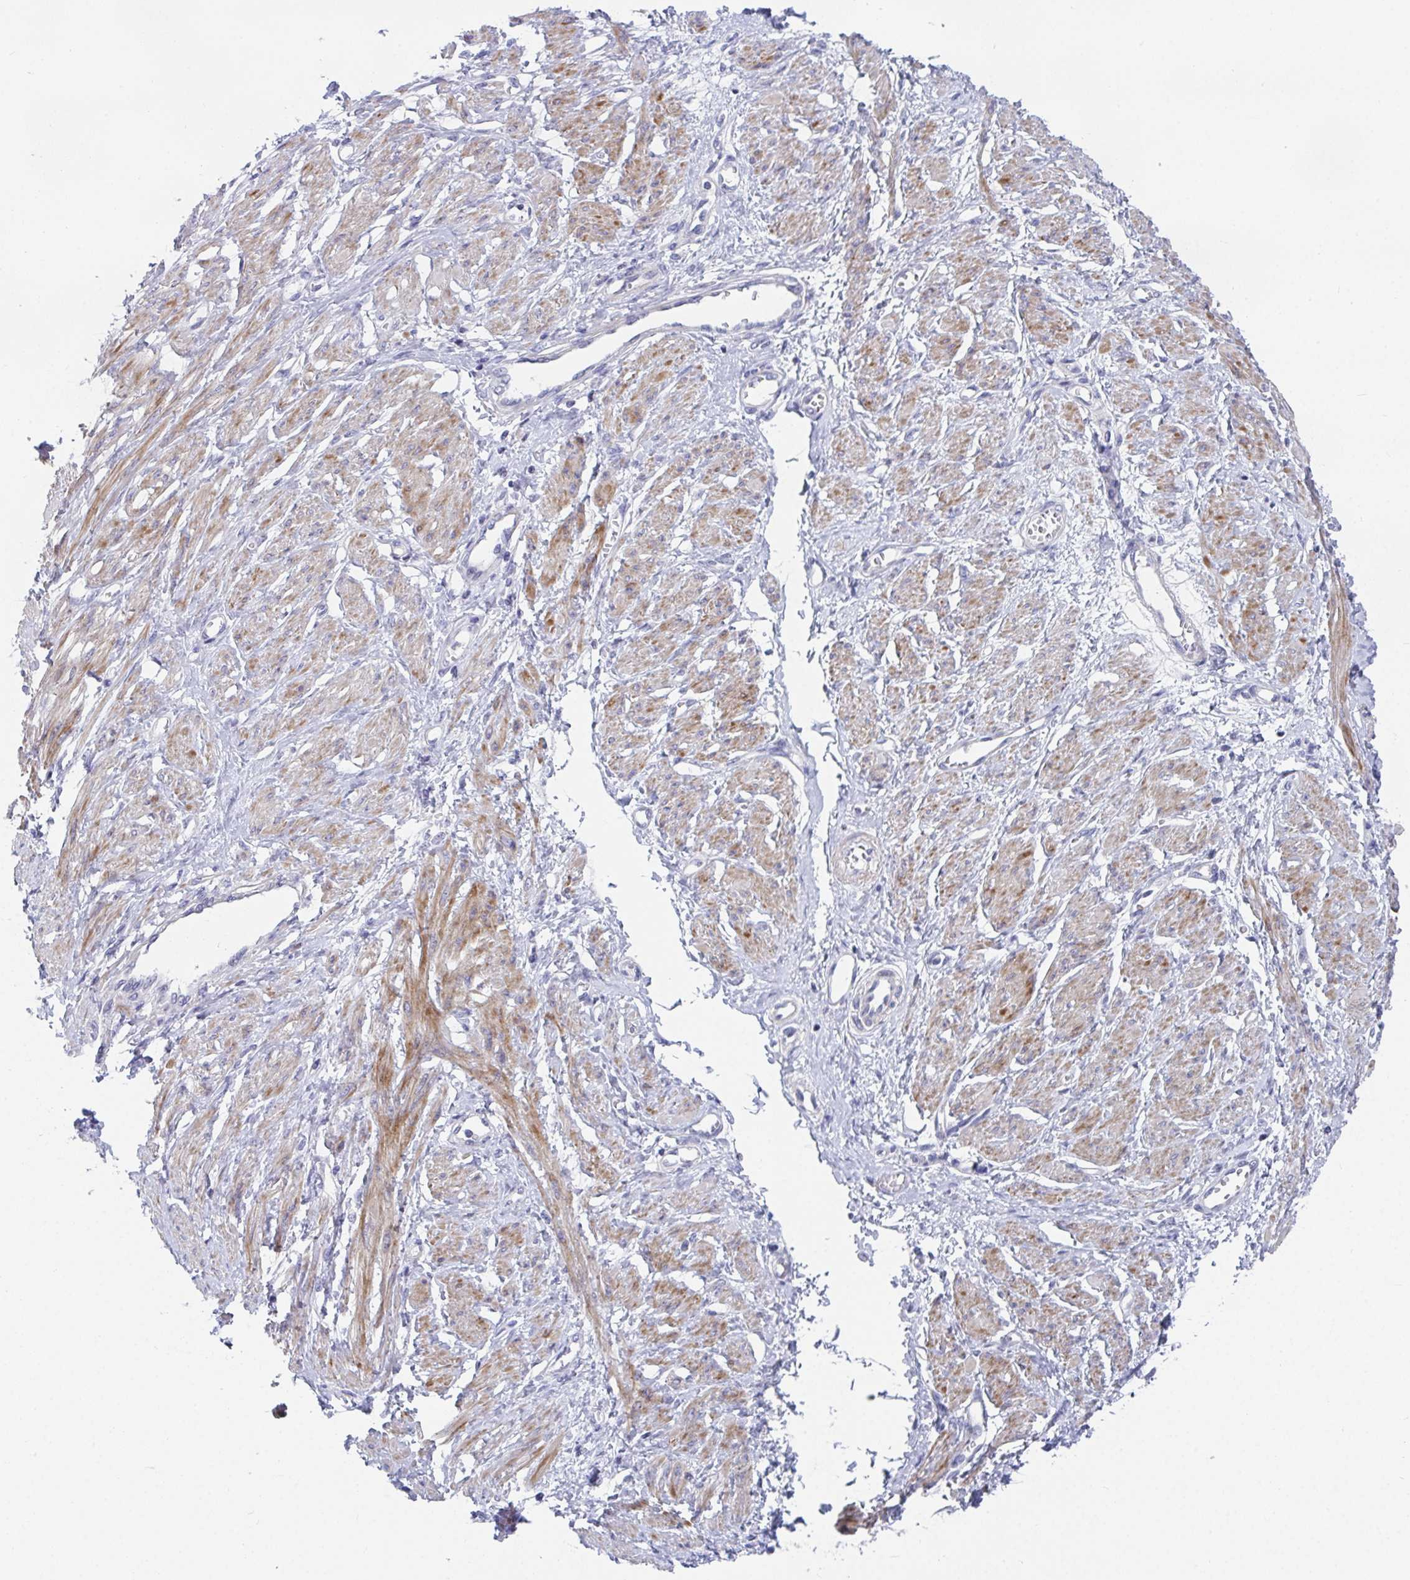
{"staining": {"intensity": "moderate", "quantity": "25%-75%", "location": "cytoplasmic/membranous"}, "tissue": "smooth muscle", "cell_type": "Smooth muscle cells", "image_type": "normal", "snomed": [{"axis": "morphology", "description": "Normal tissue, NOS"}, {"axis": "topography", "description": "Smooth muscle"}, {"axis": "topography", "description": "Uterus"}], "caption": "Approximately 25%-75% of smooth muscle cells in normal human smooth muscle exhibit moderate cytoplasmic/membranous protein expression as visualized by brown immunohistochemical staining.", "gene": "ATP5F1C", "patient": {"sex": "female", "age": 39}}